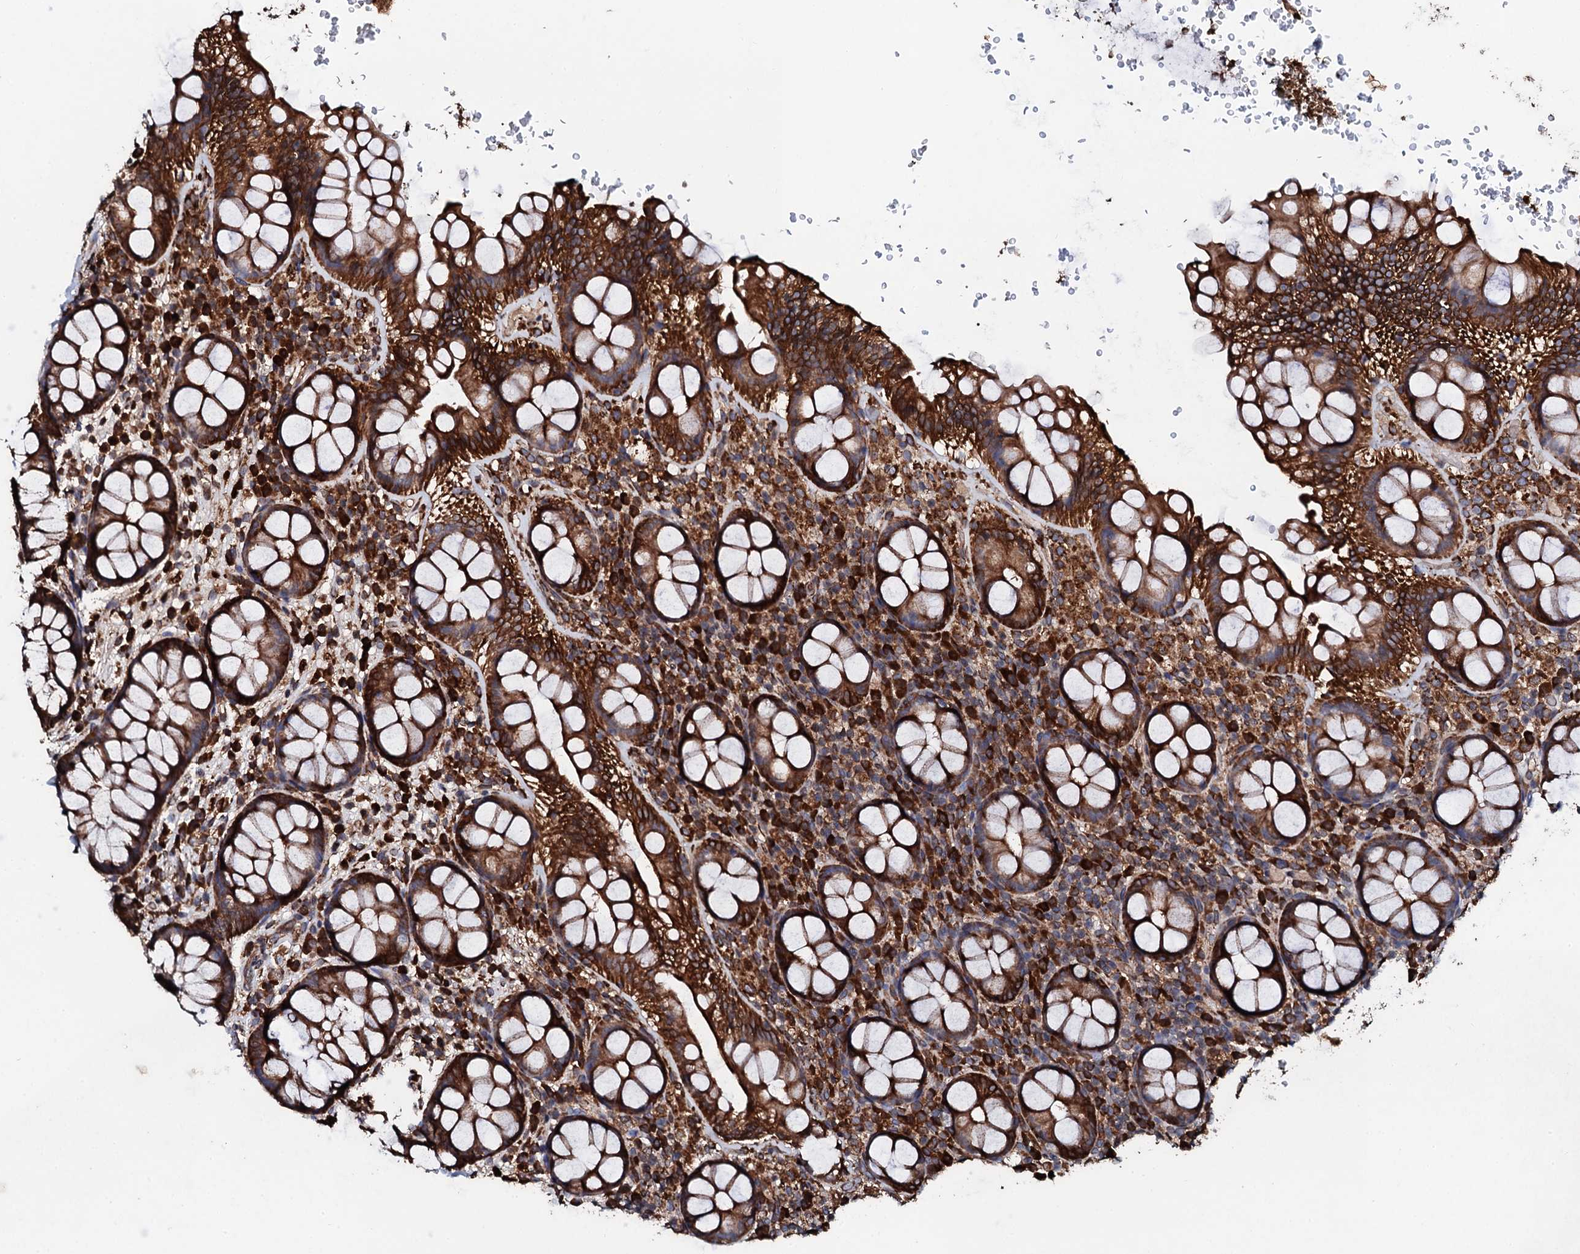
{"staining": {"intensity": "strong", "quantity": ">75%", "location": "cytoplasmic/membranous"}, "tissue": "rectum", "cell_type": "Glandular cells", "image_type": "normal", "snomed": [{"axis": "morphology", "description": "Normal tissue, NOS"}, {"axis": "topography", "description": "Rectum"}], "caption": "A brown stain labels strong cytoplasmic/membranous positivity of a protein in glandular cells of normal human rectum.", "gene": "CKAP5", "patient": {"sex": "male", "age": 83}}